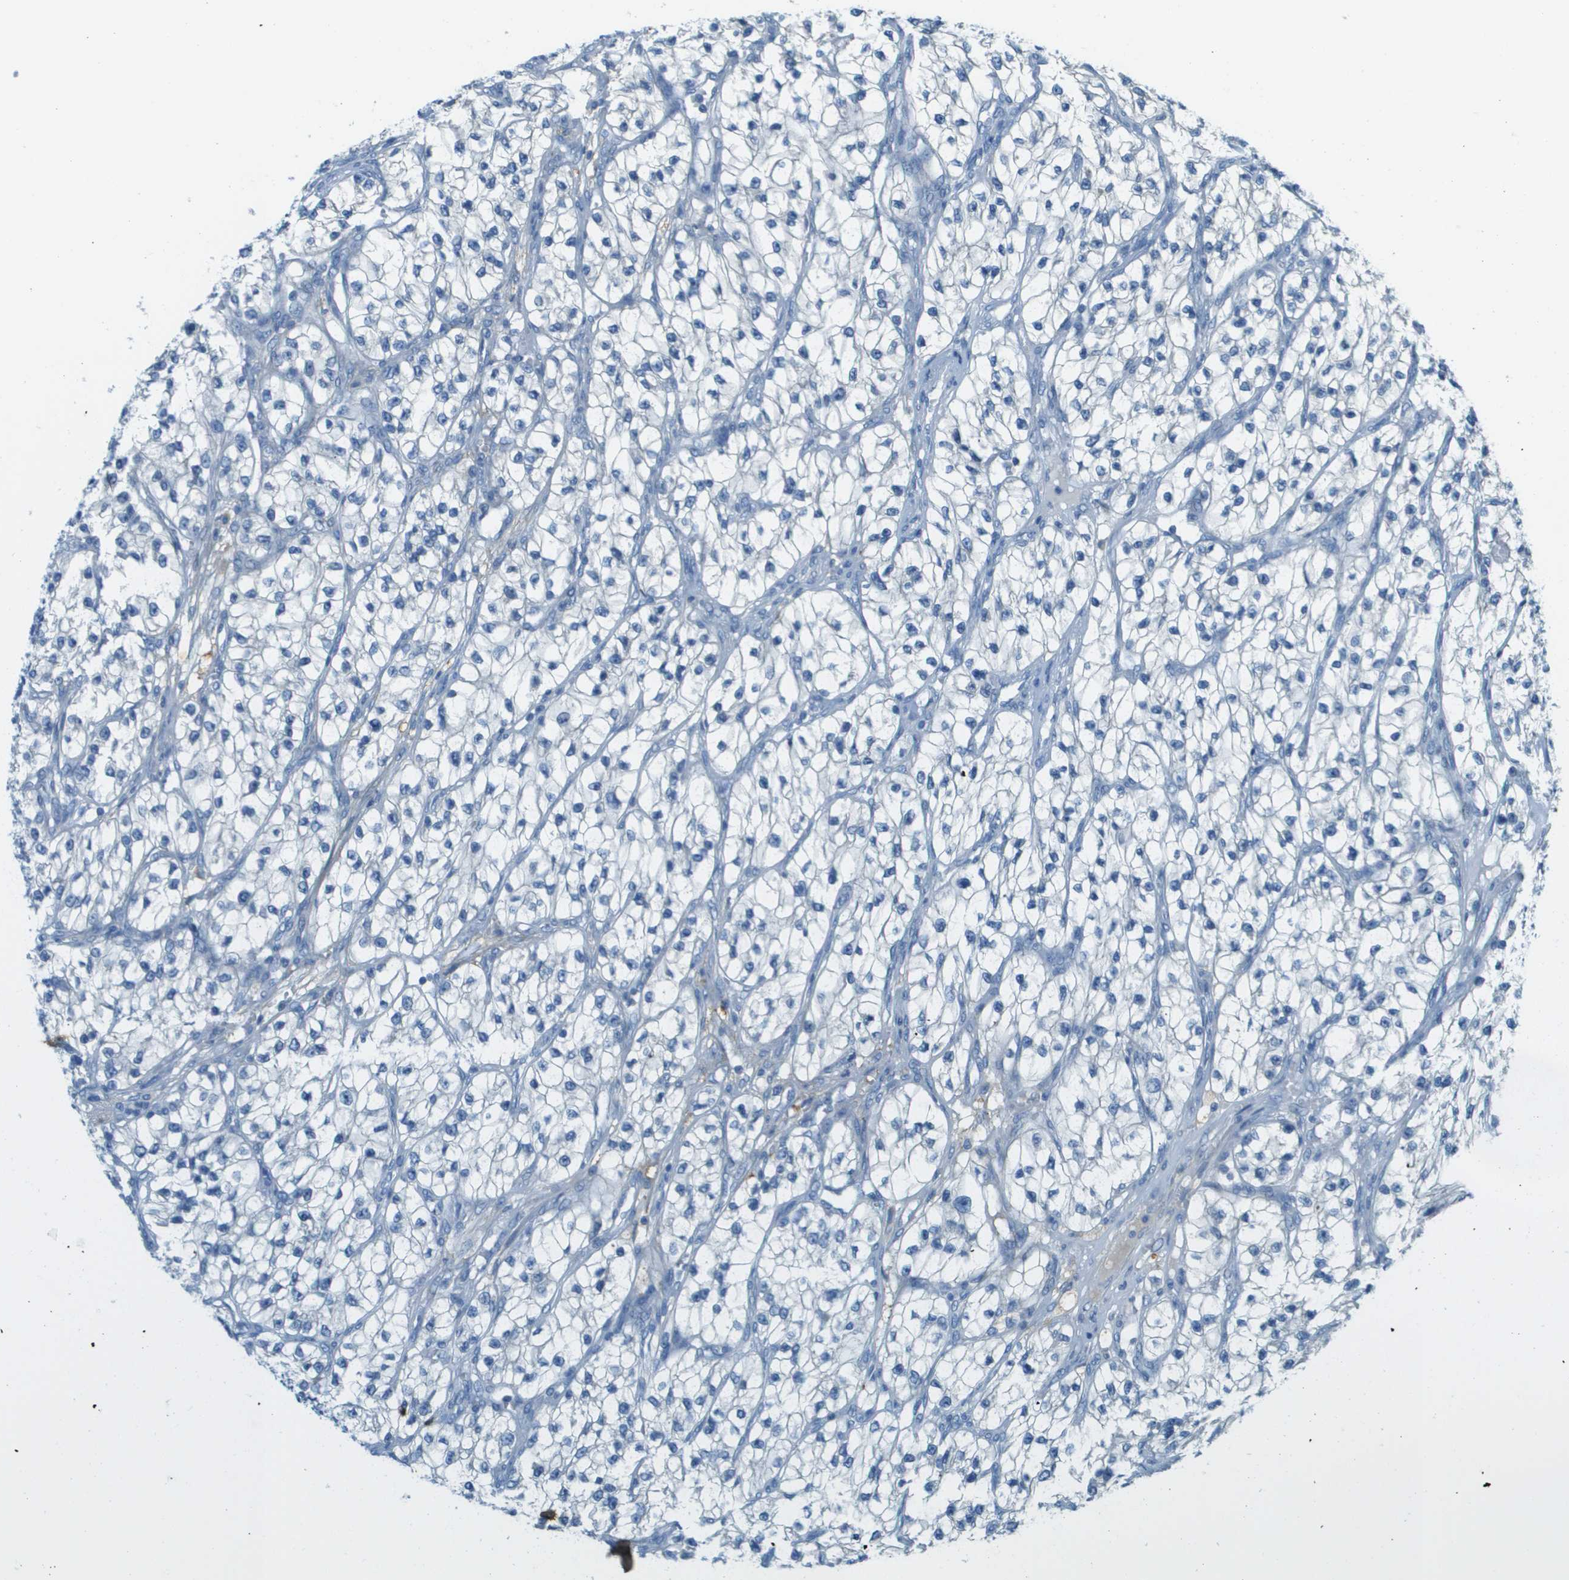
{"staining": {"intensity": "negative", "quantity": "none", "location": "none"}, "tissue": "renal cancer", "cell_type": "Tumor cells", "image_type": "cancer", "snomed": [{"axis": "morphology", "description": "Adenocarcinoma, NOS"}, {"axis": "topography", "description": "Kidney"}], "caption": "A photomicrograph of renal adenocarcinoma stained for a protein shows no brown staining in tumor cells.", "gene": "DCN", "patient": {"sex": "female", "age": 57}}